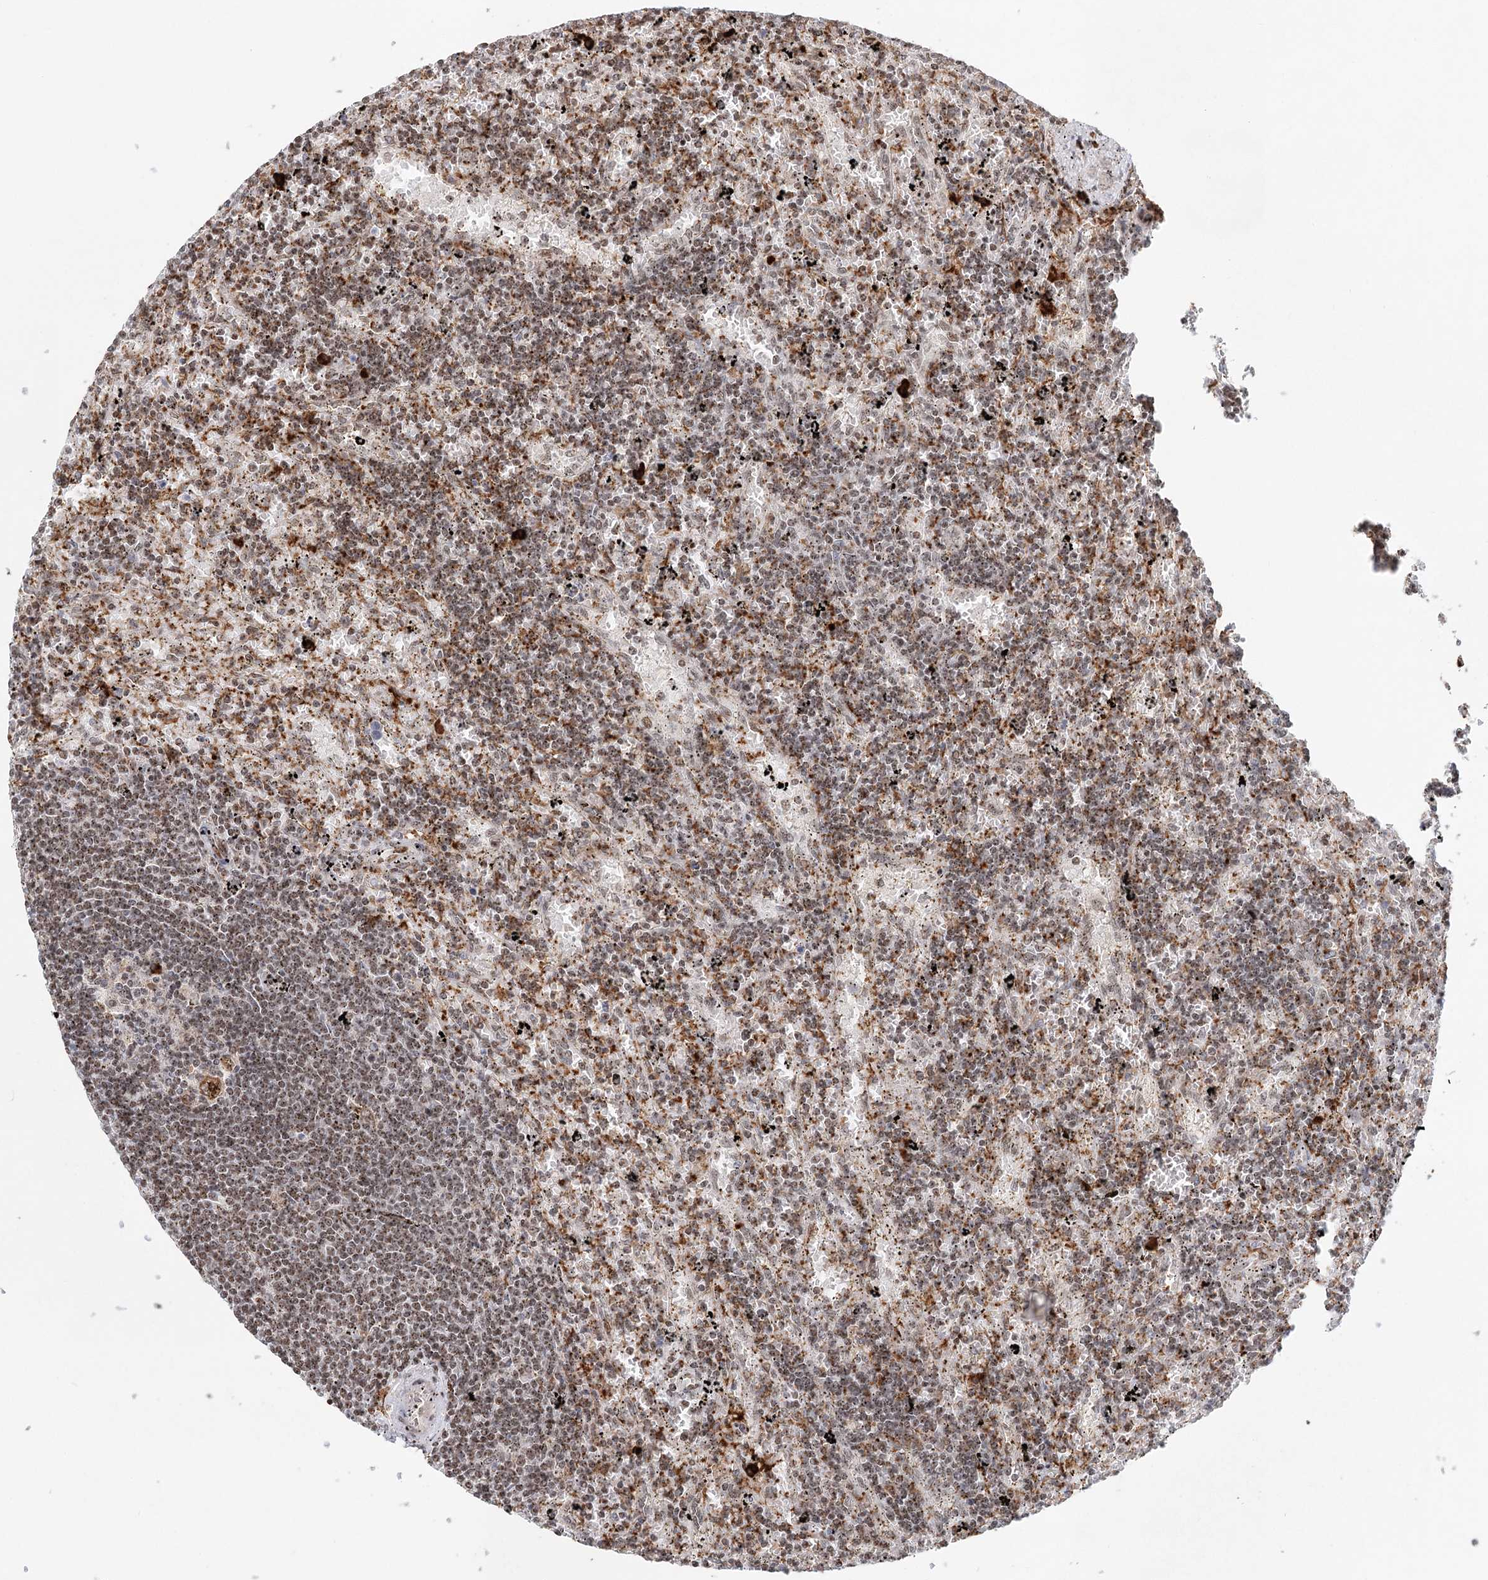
{"staining": {"intensity": "moderate", "quantity": ">75%", "location": "cytoplasmic/membranous,nuclear"}, "tissue": "lymphoma", "cell_type": "Tumor cells", "image_type": "cancer", "snomed": [{"axis": "morphology", "description": "Malignant lymphoma, non-Hodgkin's type, Low grade"}, {"axis": "topography", "description": "Spleen"}], "caption": "Human lymphoma stained for a protein (brown) displays moderate cytoplasmic/membranous and nuclear positive staining in about >75% of tumor cells.", "gene": "BNIP5", "patient": {"sex": "male", "age": 76}}